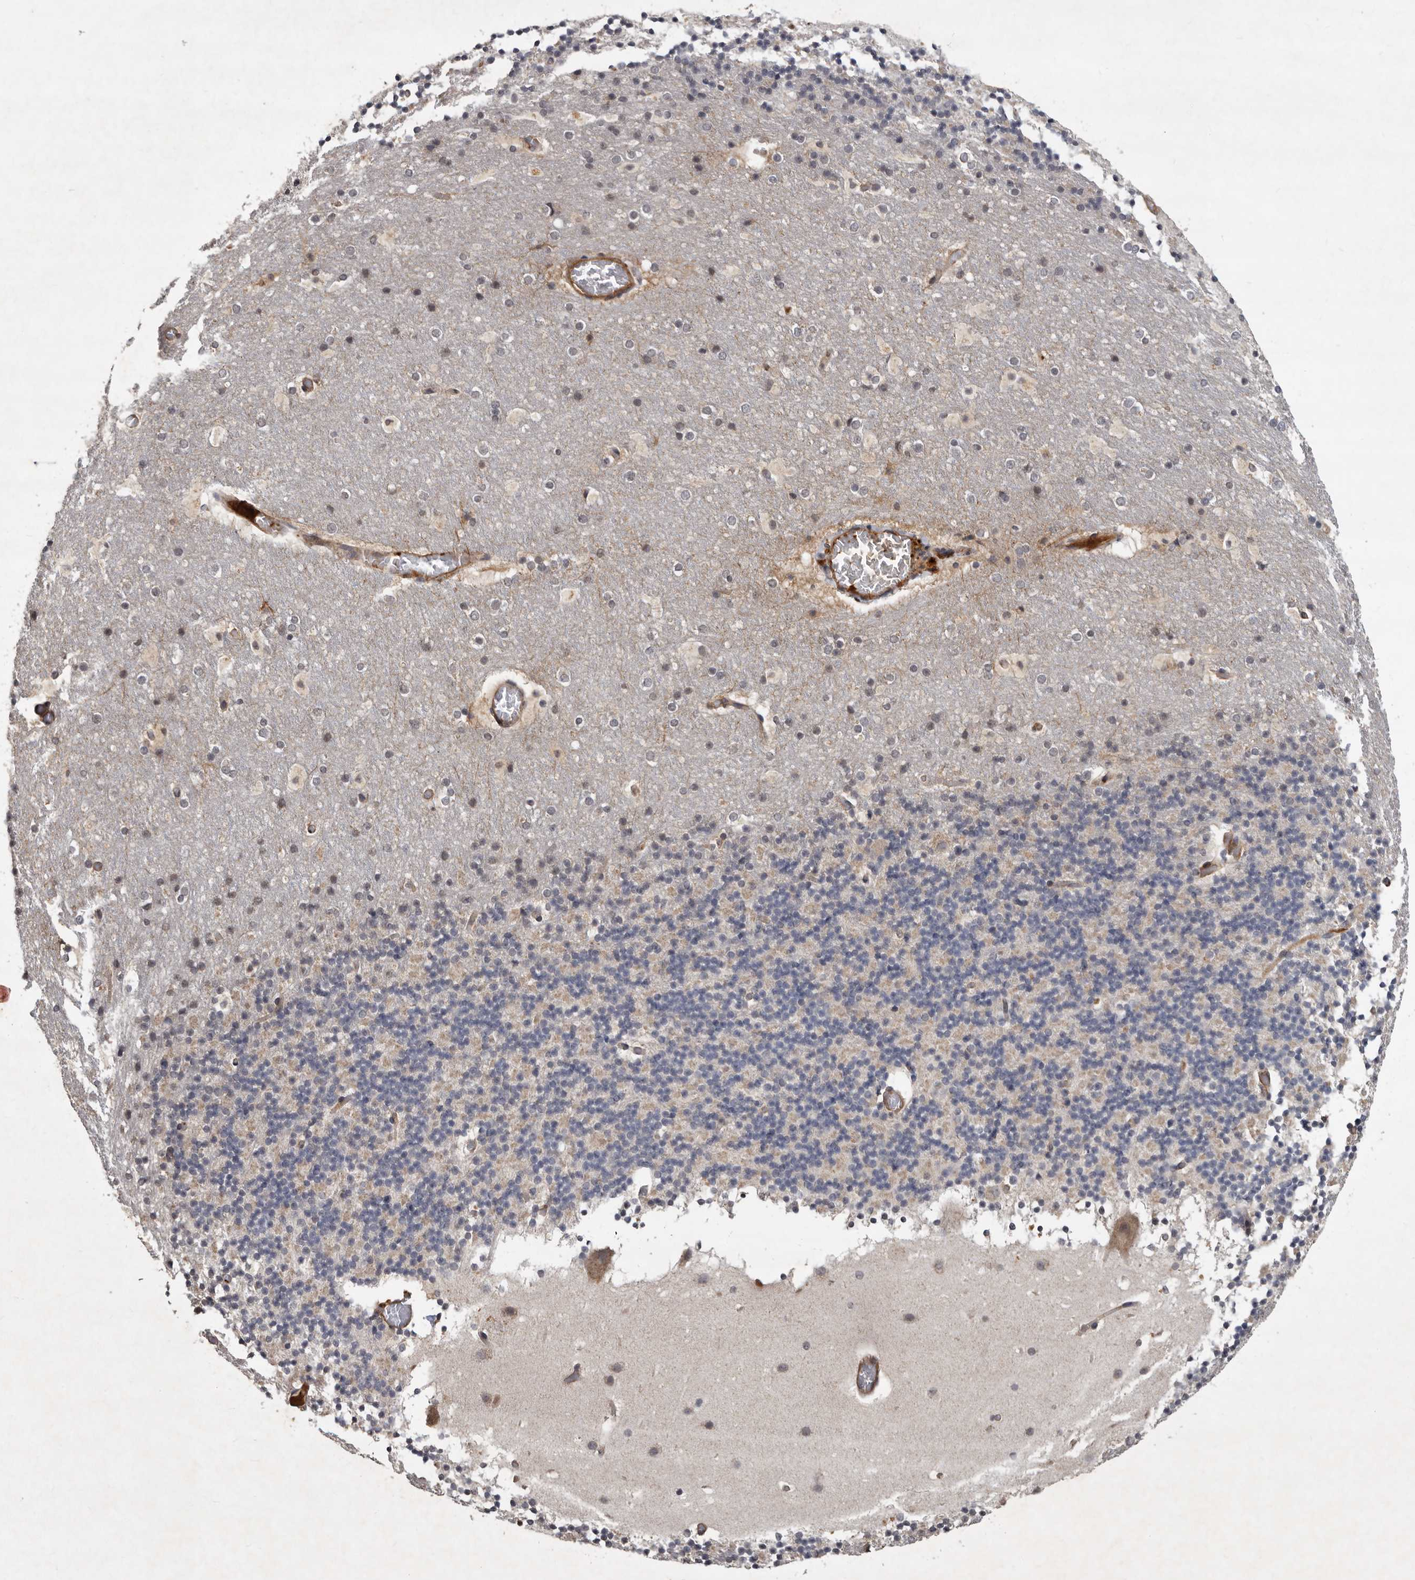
{"staining": {"intensity": "weak", "quantity": "<25%", "location": "cytoplasmic/membranous,nuclear"}, "tissue": "cerebellum", "cell_type": "Cells in granular layer", "image_type": "normal", "snomed": [{"axis": "morphology", "description": "Normal tissue, NOS"}, {"axis": "topography", "description": "Cerebellum"}], "caption": "Immunohistochemistry (IHC) of unremarkable cerebellum reveals no positivity in cells in granular layer. (Stains: DAB (3,3'-diaminobenzidine) IHC with hematoxylin counter stain, Microscopy: brightfield microscopy at high magnification).", "gene": "DNAJC28", "patient": {"sex": "male", "age": 57}}